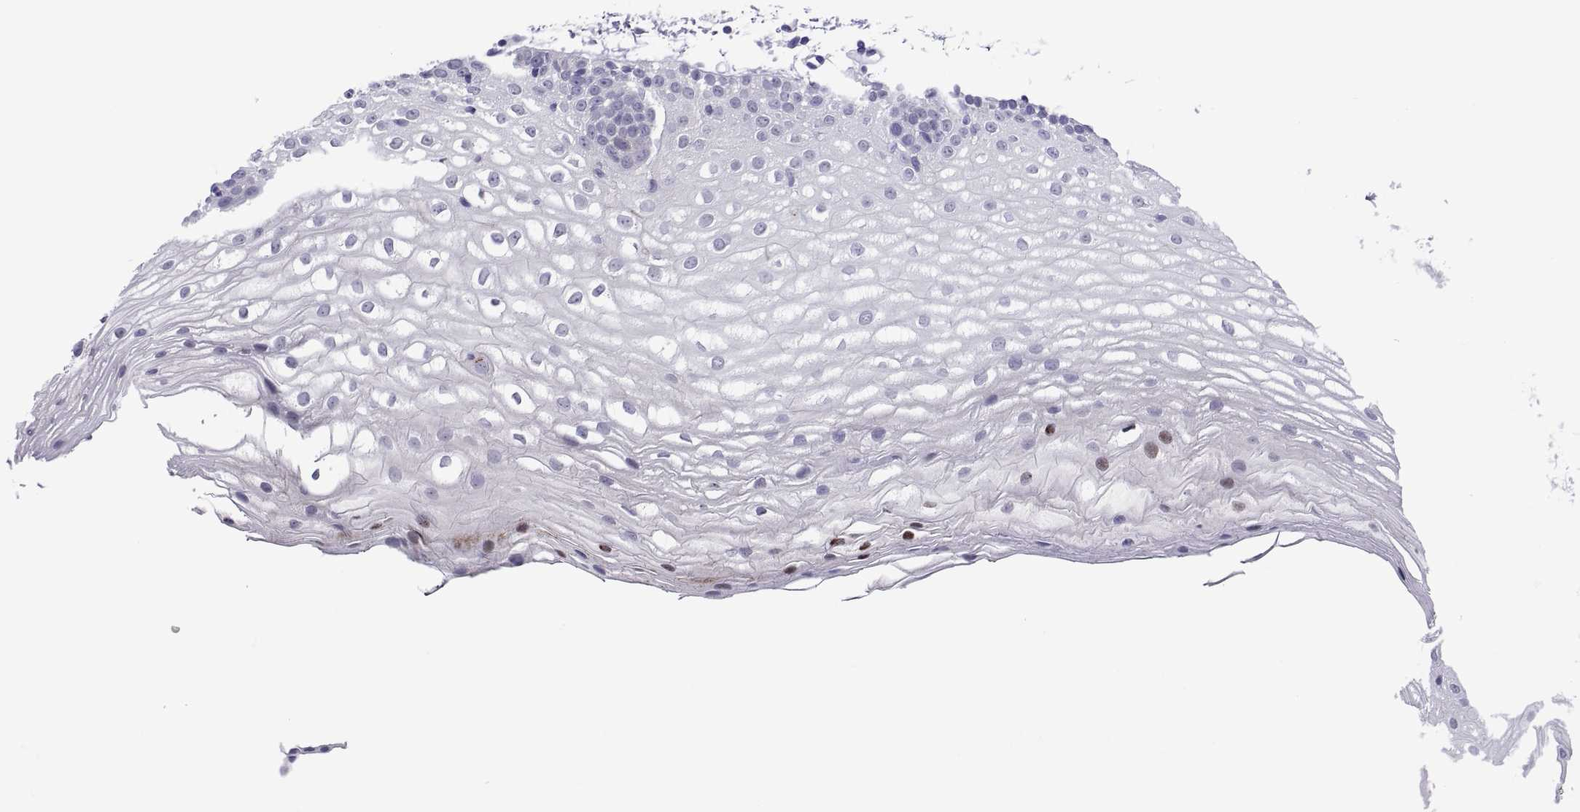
{"staining": {"intensity": "negative", "quantity": "none", "location": "none"}, "tissue": "oral mucosa", "cell_type": "Squamous epithelial cells", "image_type": "normal", "snomed": [{"axis": "morphology", "description": "Normal tissue, NOS"}, {"axis": "topography", "description": "Oral tissue"}], "caption": "A high-resolution image shows immunohistochemistry (IHC) staining of normal oral mucosa, which displays no significant expression in squamous epithelial cells.", "gene": "CHCT1", "patient": {"sex": "male", "age": 72}}